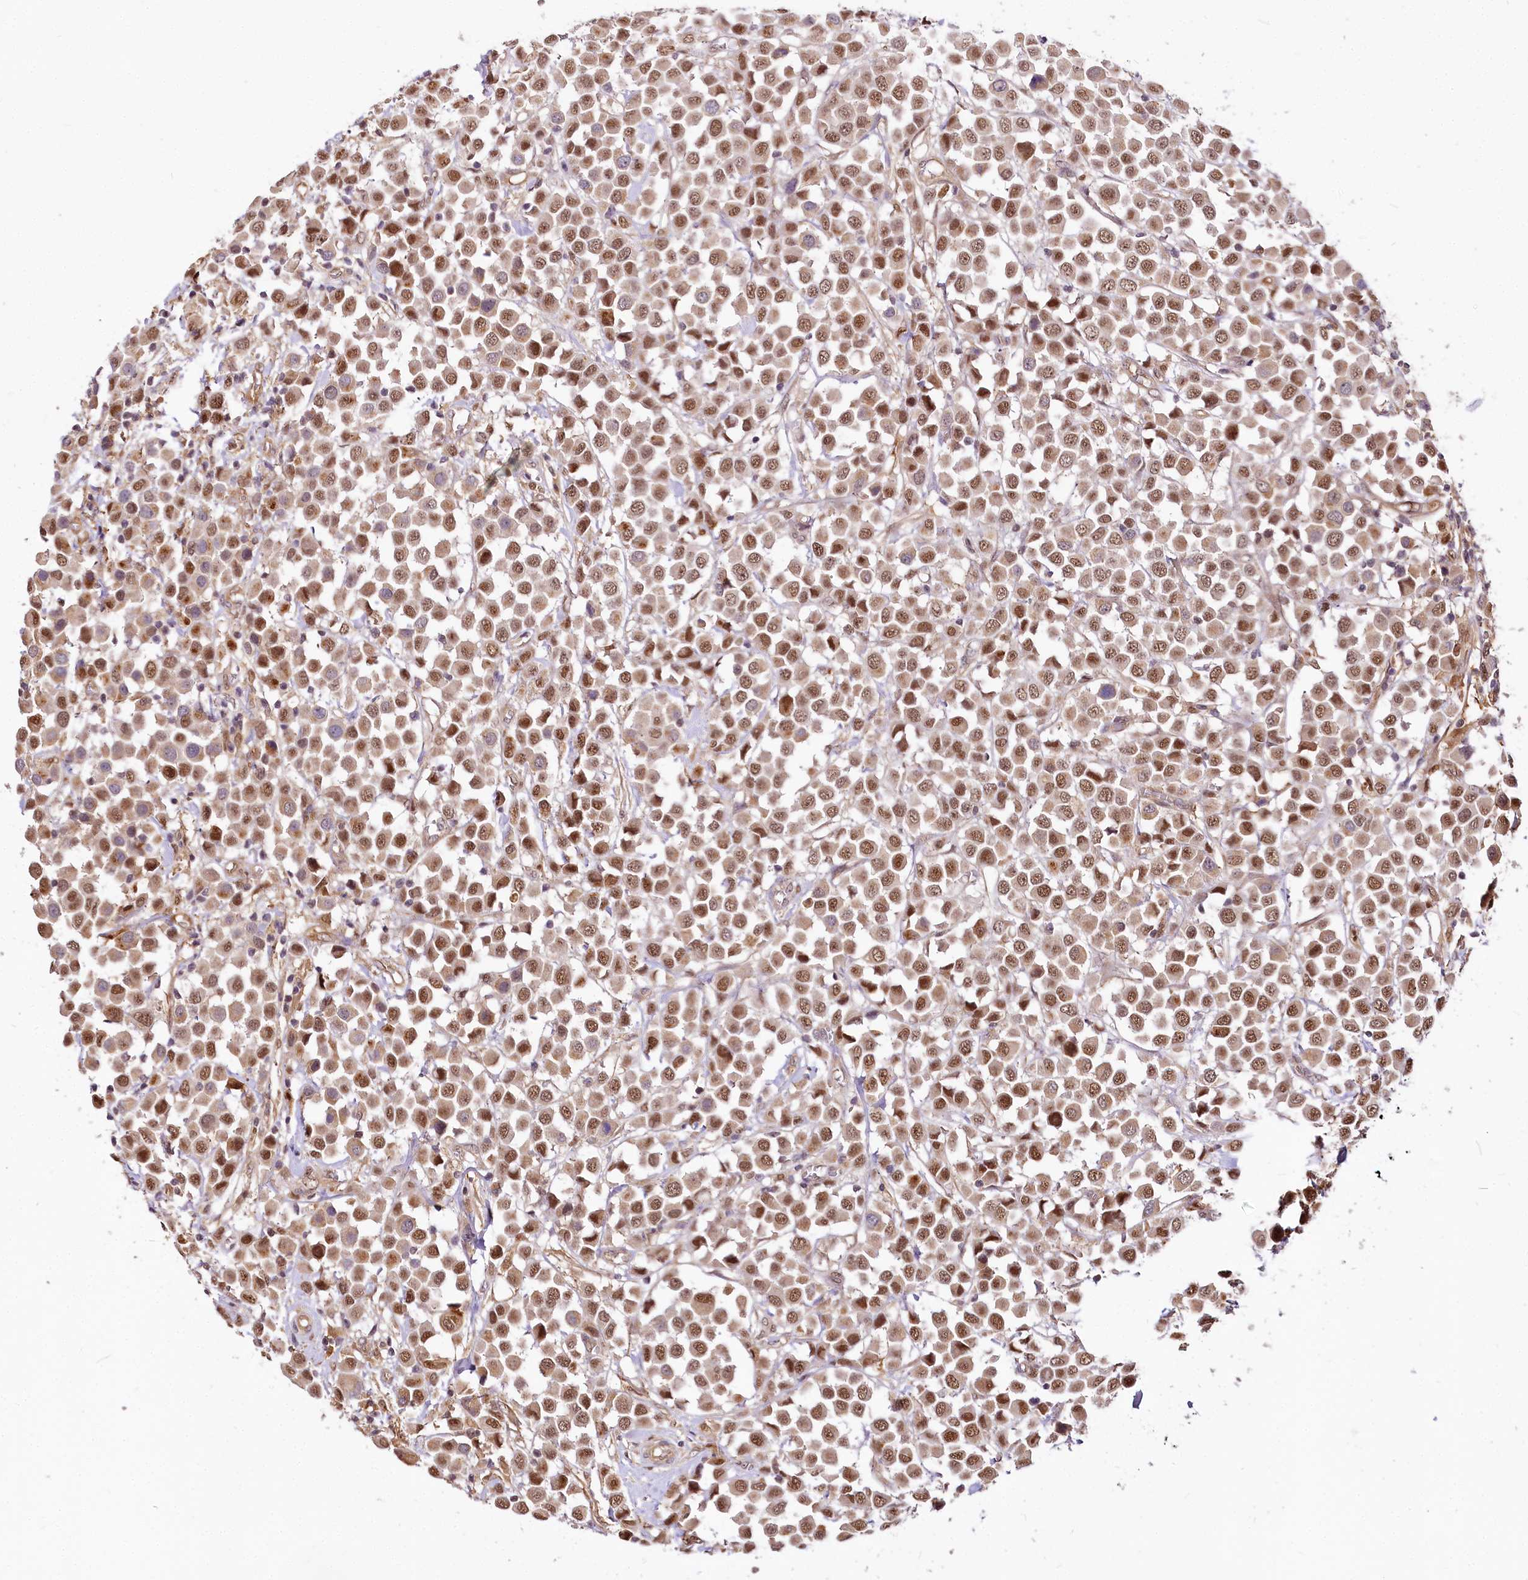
{"staining": {"intensity": "moderate", "quantity": ">75%", "location": "cytoplasmic/membranous,nuclear"}, "tissue": "breast cancer", "cell_type": "Tumor cells", "image_type": "cancer", "snomed": [{"axis": "morphology", "description": "Duct carcinoma"}, {"axis": "topography", "description": "Breast"}], "caption": "A photomicrograph of human breast cancer stained for a protein exhibits moderate cytoplasmic/membranous and nuclear brown staining in tumor cells.", "gene": "GNL3L", "patient": {"sex": "female", "age": 61}}